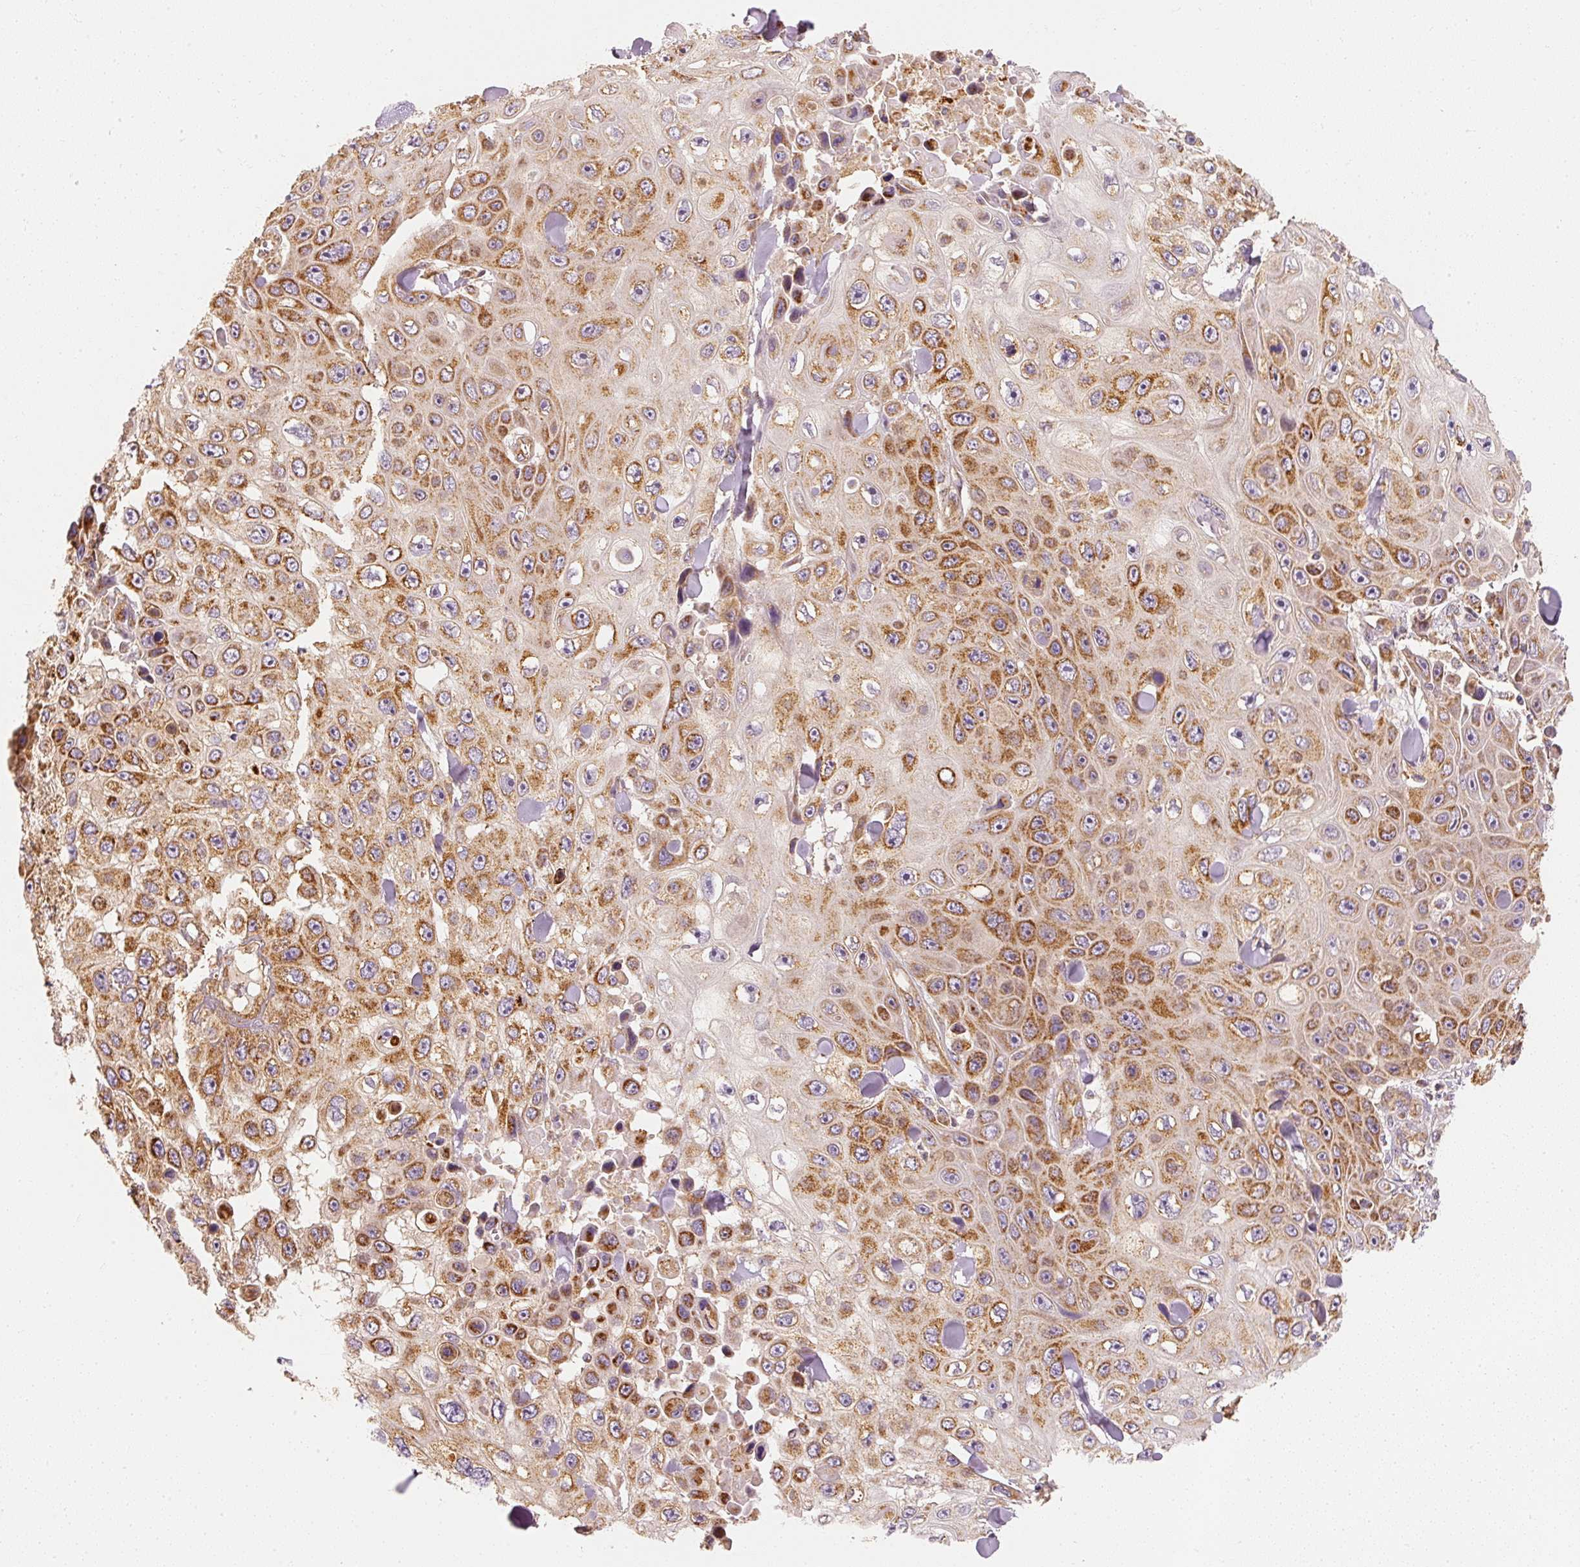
{"staining": {"intensity": "moderate", "quantity": ">75%", "location": "cytoplasmic/membranous"}, "tissue": "skin cancer", "cell_type": "Tumor cells", "image_type": "cancer", "snomed": [{"axis": "morphology", "description": "Squamous cell carcinoma, NOS"}, {"axis": "topography", "description": "Skin"}], "caption": "Moderate cytoplasmic/membranous positivity is appreciated in approximately >75% of tumor cells in skin cancer.", "gene": "TOMM40", "patient": {"sex": "male", "age": 82}}